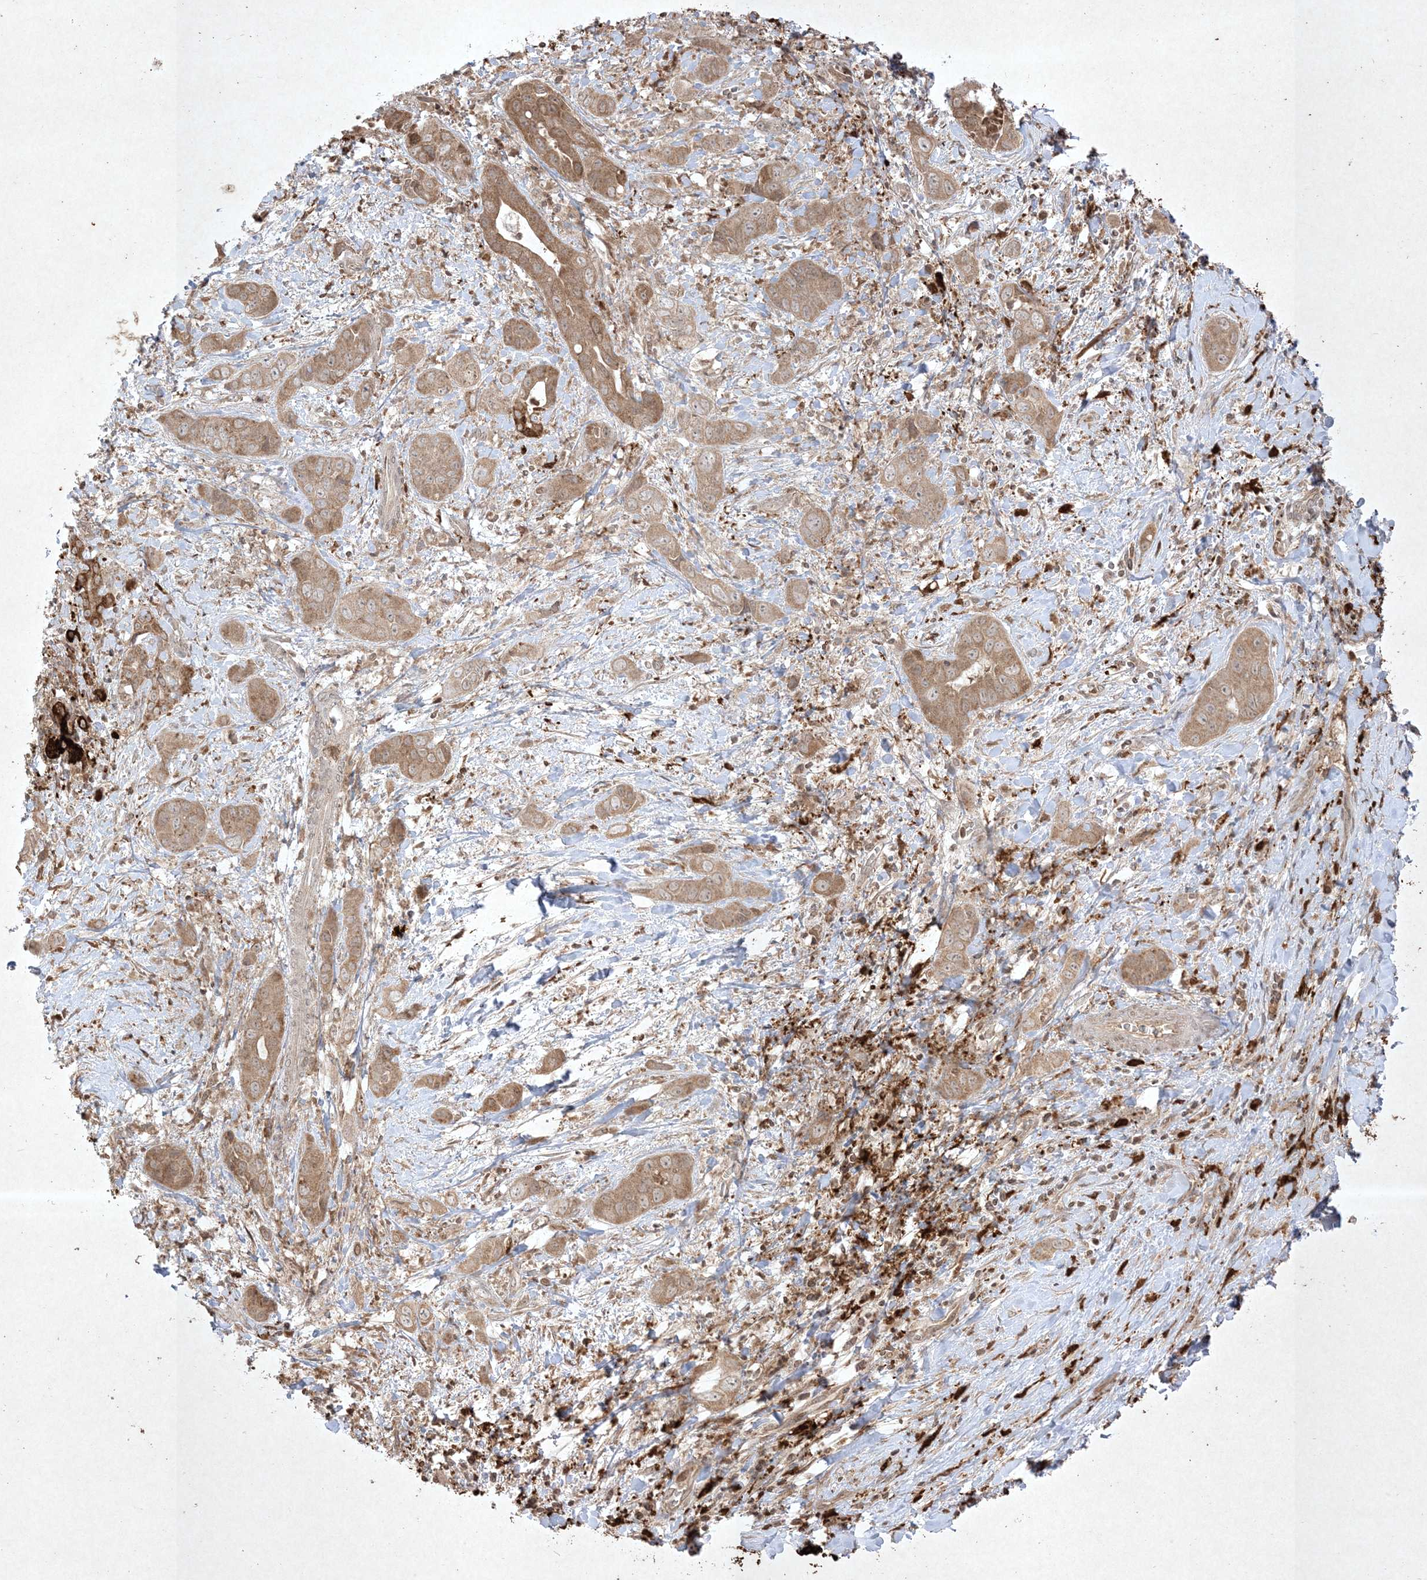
{"staining": {"intensity": "moderate", "quantity": ">75%", "location": "cytoplasmic/membranous"}, "tissue": "liver cancer", "cell_type": "Tumor cells", "image_type": "cancer", "snomed": [{"axis": "morphology", "description": "Cholangiocarcinoma"}, {"axis": "topography", "description": "Liver"}], "caption": "IHC of human liver cholangiocarcinoma demonstrates medium levels of moderate cytoplasmic/membranous staining in about >75% of tumor cells.", "gene": "PTK6", "patient": {"sex": "female", "age": 52}}